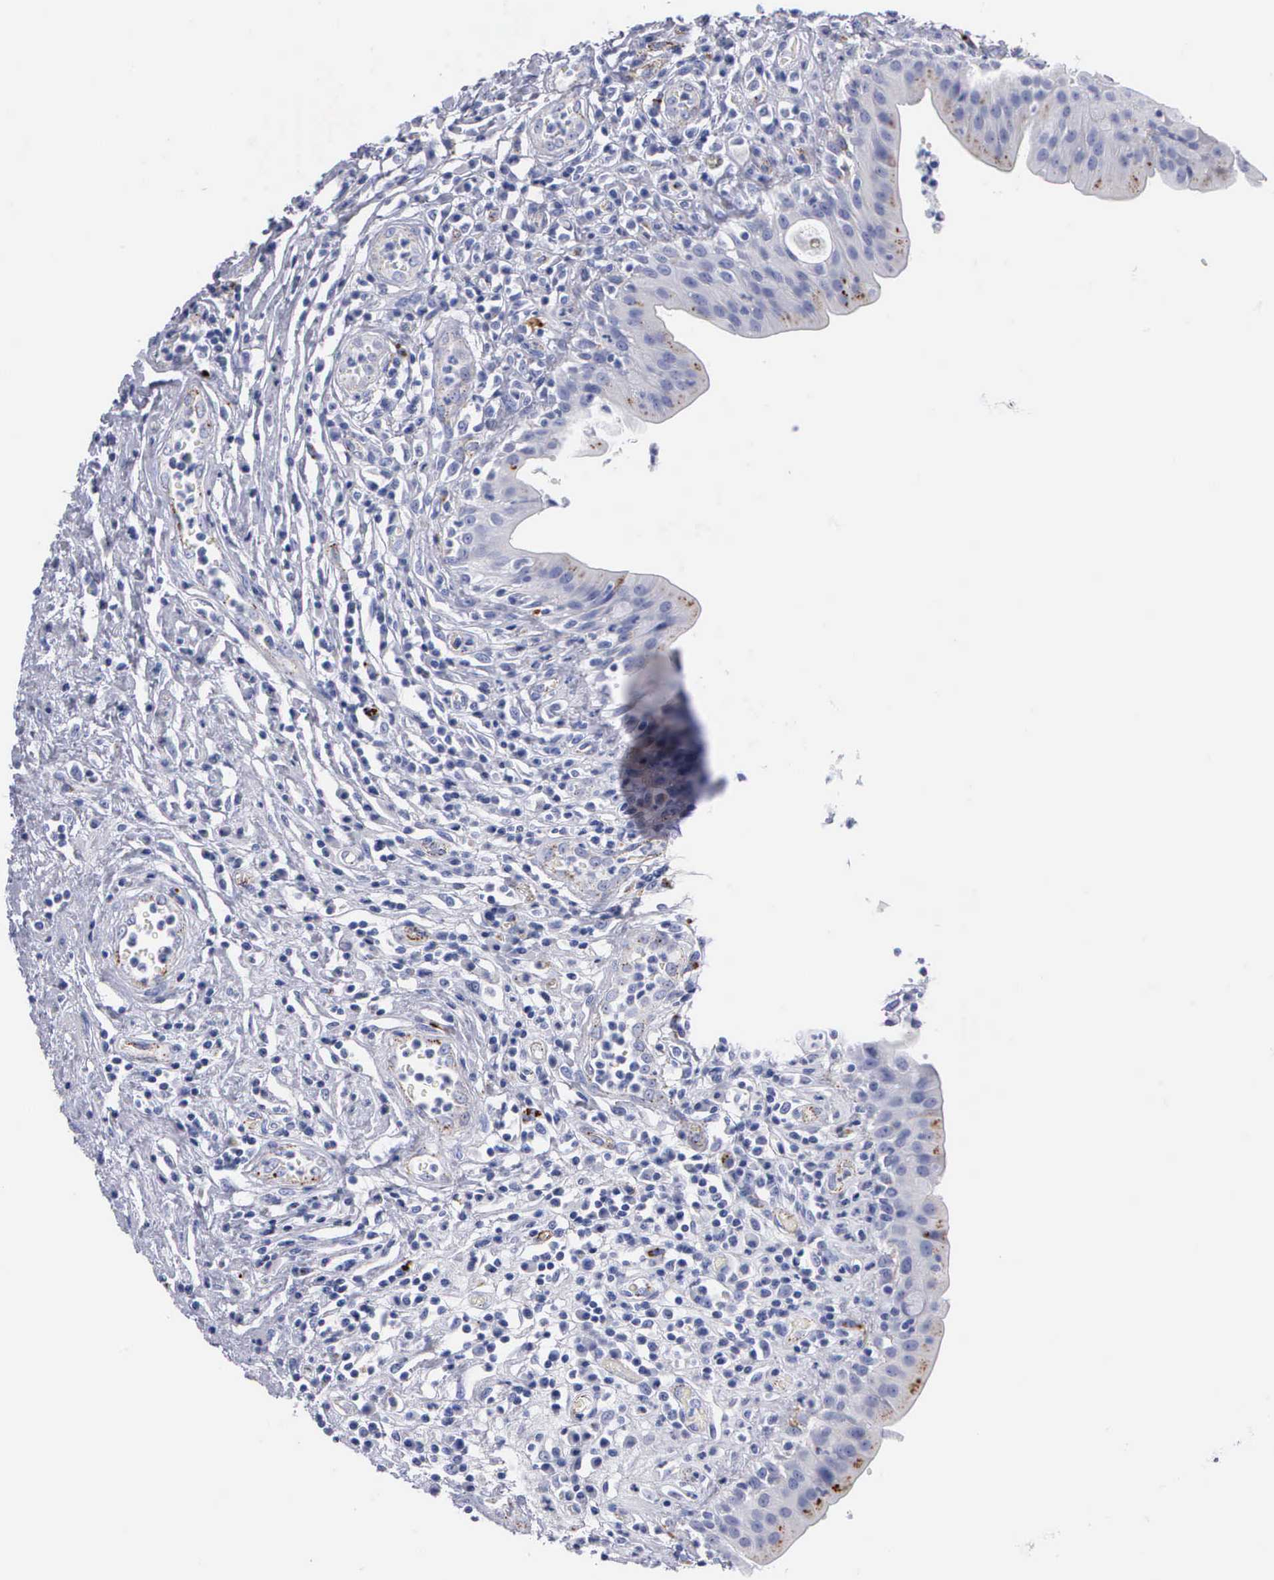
{"staining": {"intensity": "negative", "quantity": "none", "location": "none"}, "tissue": "urinary bladder", "cell_type": "Urothelial cells", "image_type": "normal", "snomed": [{"axis": "morphology", "description": "Normal tissue, NOS"}, {"axis": "topography", "description": "Urinary bladder"}], "caption": "Urothelial cells are negative for brown protein staining in benign urinary bladder. (Stains: DAB immunohistochemistry with hematoxylin counter stain, Microscopy: brightfield microscopy at high magnification).", "gene": "CTSL", "patient": {"sex": "female", "age": 85}}